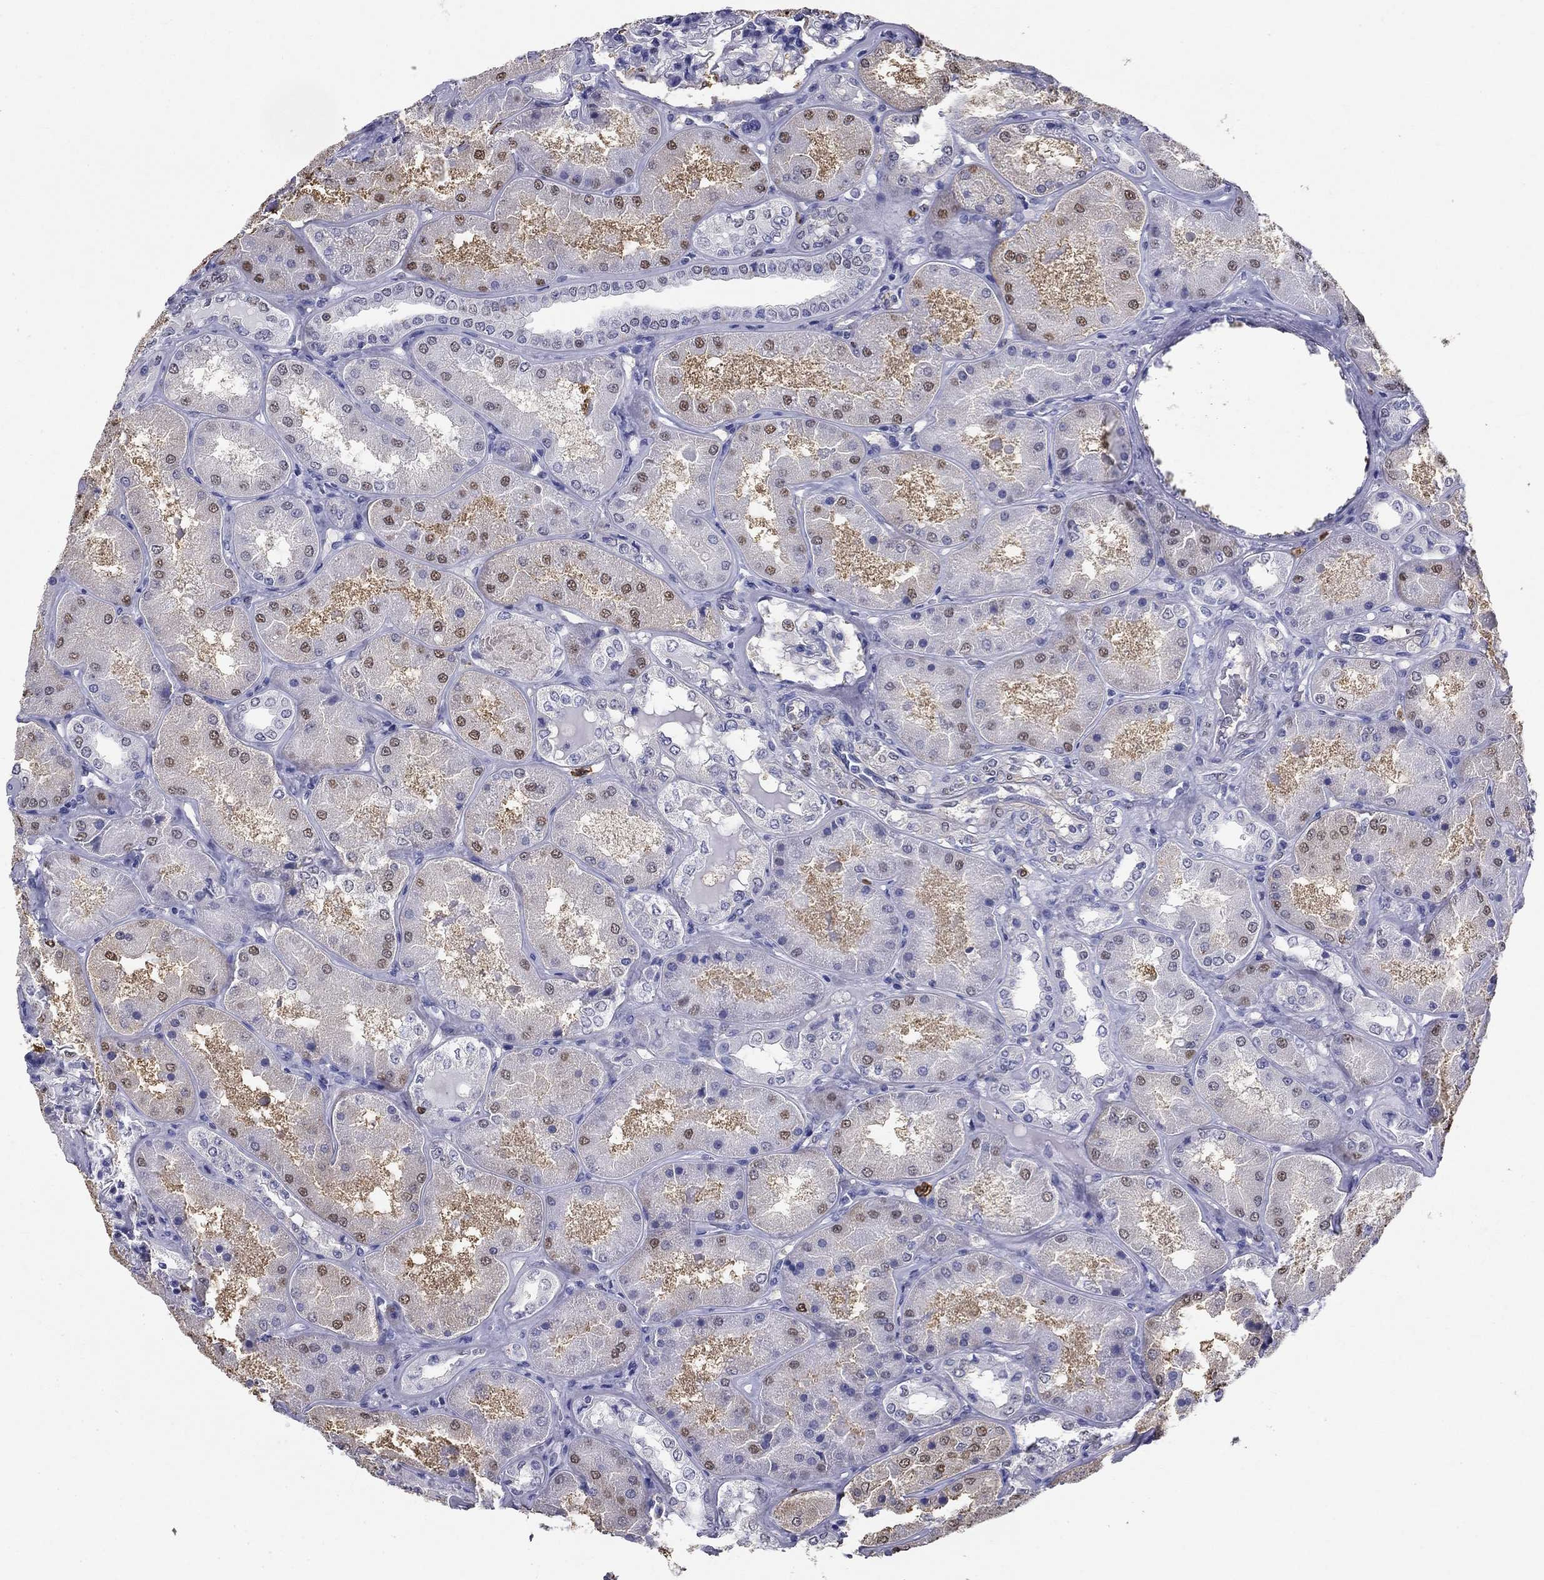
{"staining": {"intensity": "negative", "quantity": "none", "location": "none"}, "tissue": "kidney", "cell_type": "Cells in glomeruli", "image_type": "normal", "snomed": [{"axis": "morphology", "description": "Normal tissue, NOS"}, {"axis": "topography", "description": "Kidney"}], "caption": "The micrograph demonstrates no significant staining in cells in glomeruli of kidney.", "gene": "IGSF8", "patient": {"sex": "female", "age": 56}}